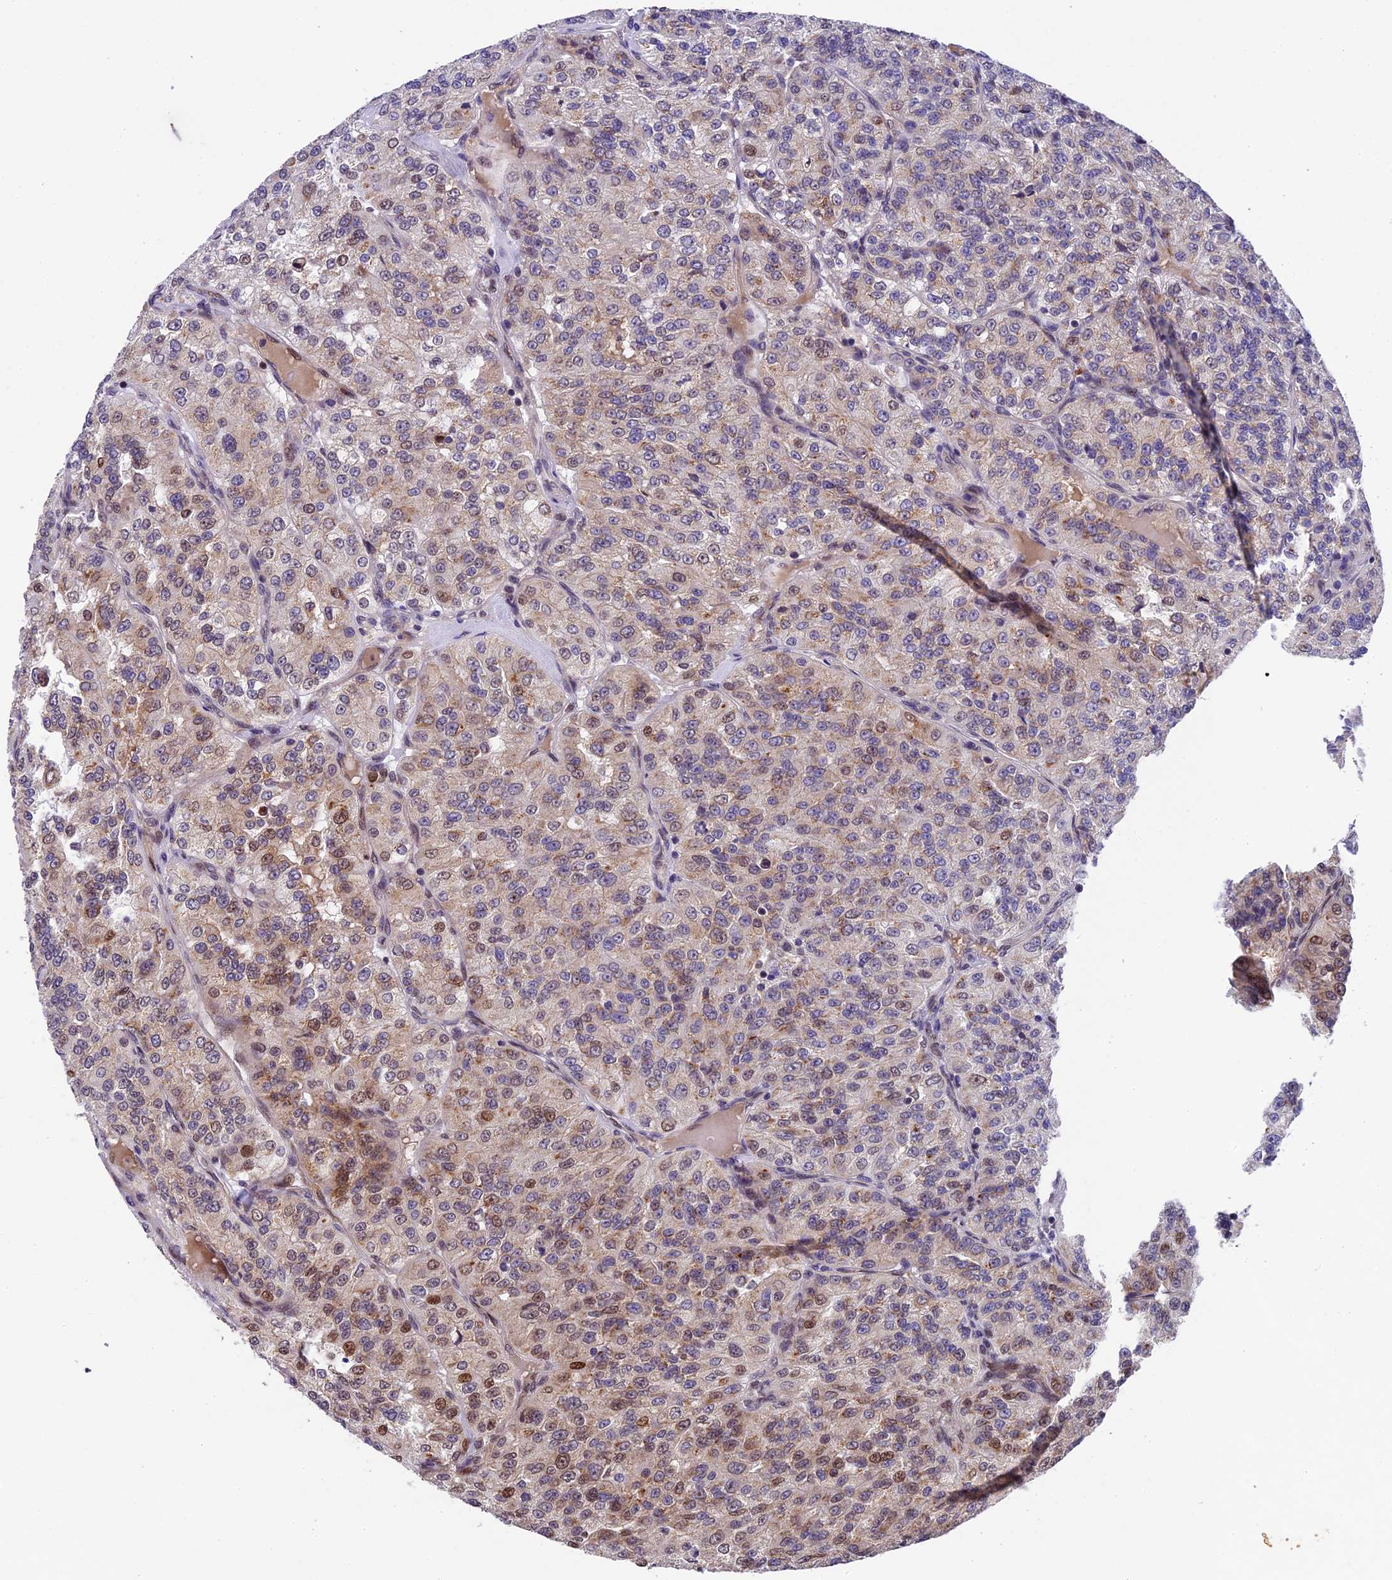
{"staining": {"intensity": "moderate", "quantity": "25%-75%", "location": "nuclear"}, "tissue": "renal cancer", "cell_type": "Tumor cells", "image_type": "cancer", "snomed": [{"axis": "morphology", "description": "Adenocarcinoma, NOS"}, {"axis": "topography", "description": "Kidney"}], "caption": "Renal adenocarcinoma stained with a brown dye reveals moderate nuclear positive positivity in about 25%-75% of tumor cells.", "gene": "CCSER1", "patient": {"sex": "female", "age": 63}}